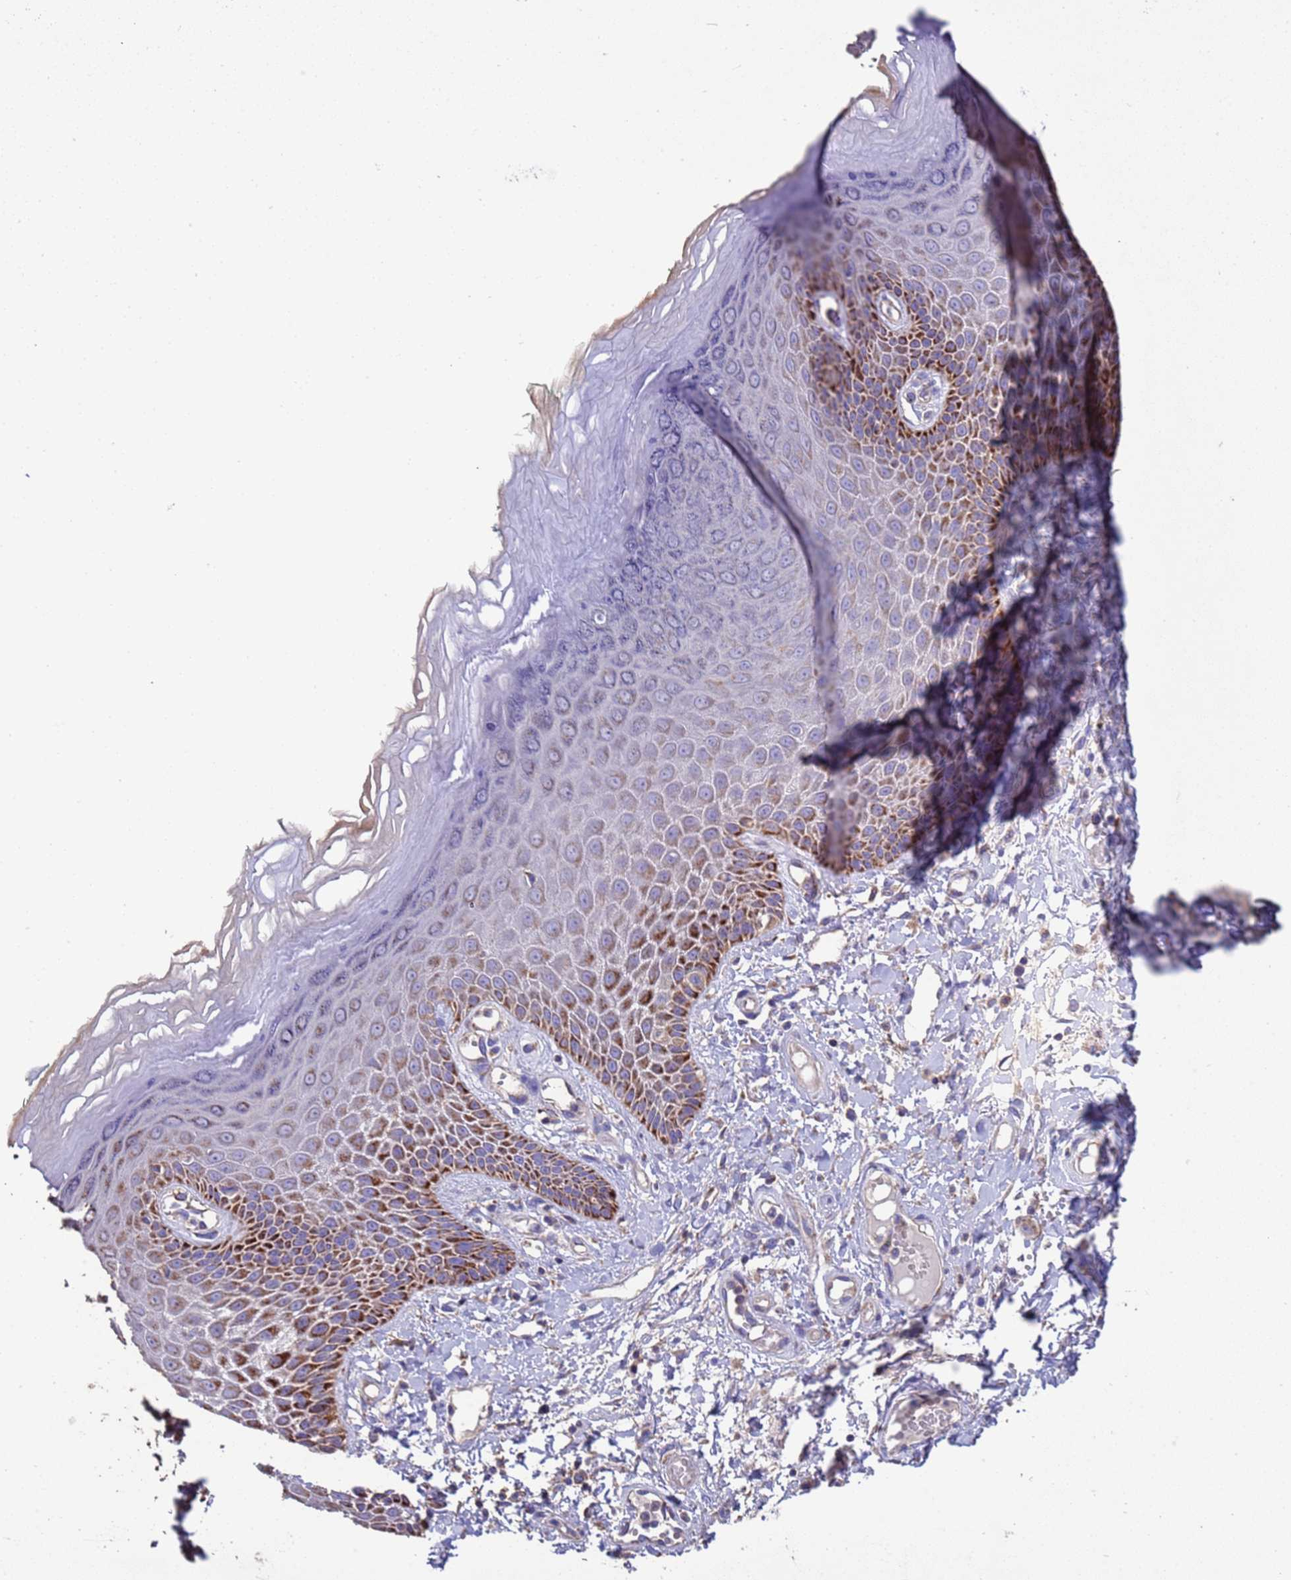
{"staining": {"intensity": "strong", "quantity": "25%-75%", "location": "cytoplasmic/membranous"}, "tissue": "skin", "cell_type": "Epidermal cells", "image_type": "normal", "snomed": [{"axis": "morphology", "description": "Normal tissue, NOS"}, {"axis": "topography", "description": "Anal"}], "caption": "The immunohistochemical stain highlights strong cytoplasmic/membranous staining in epidermal cells of normal skin. The protein of interest is shown in brown color, while the nuclei are stained blue.", "gene": "ZNFX1", "patient": {"sex": "male", "age": 78}}